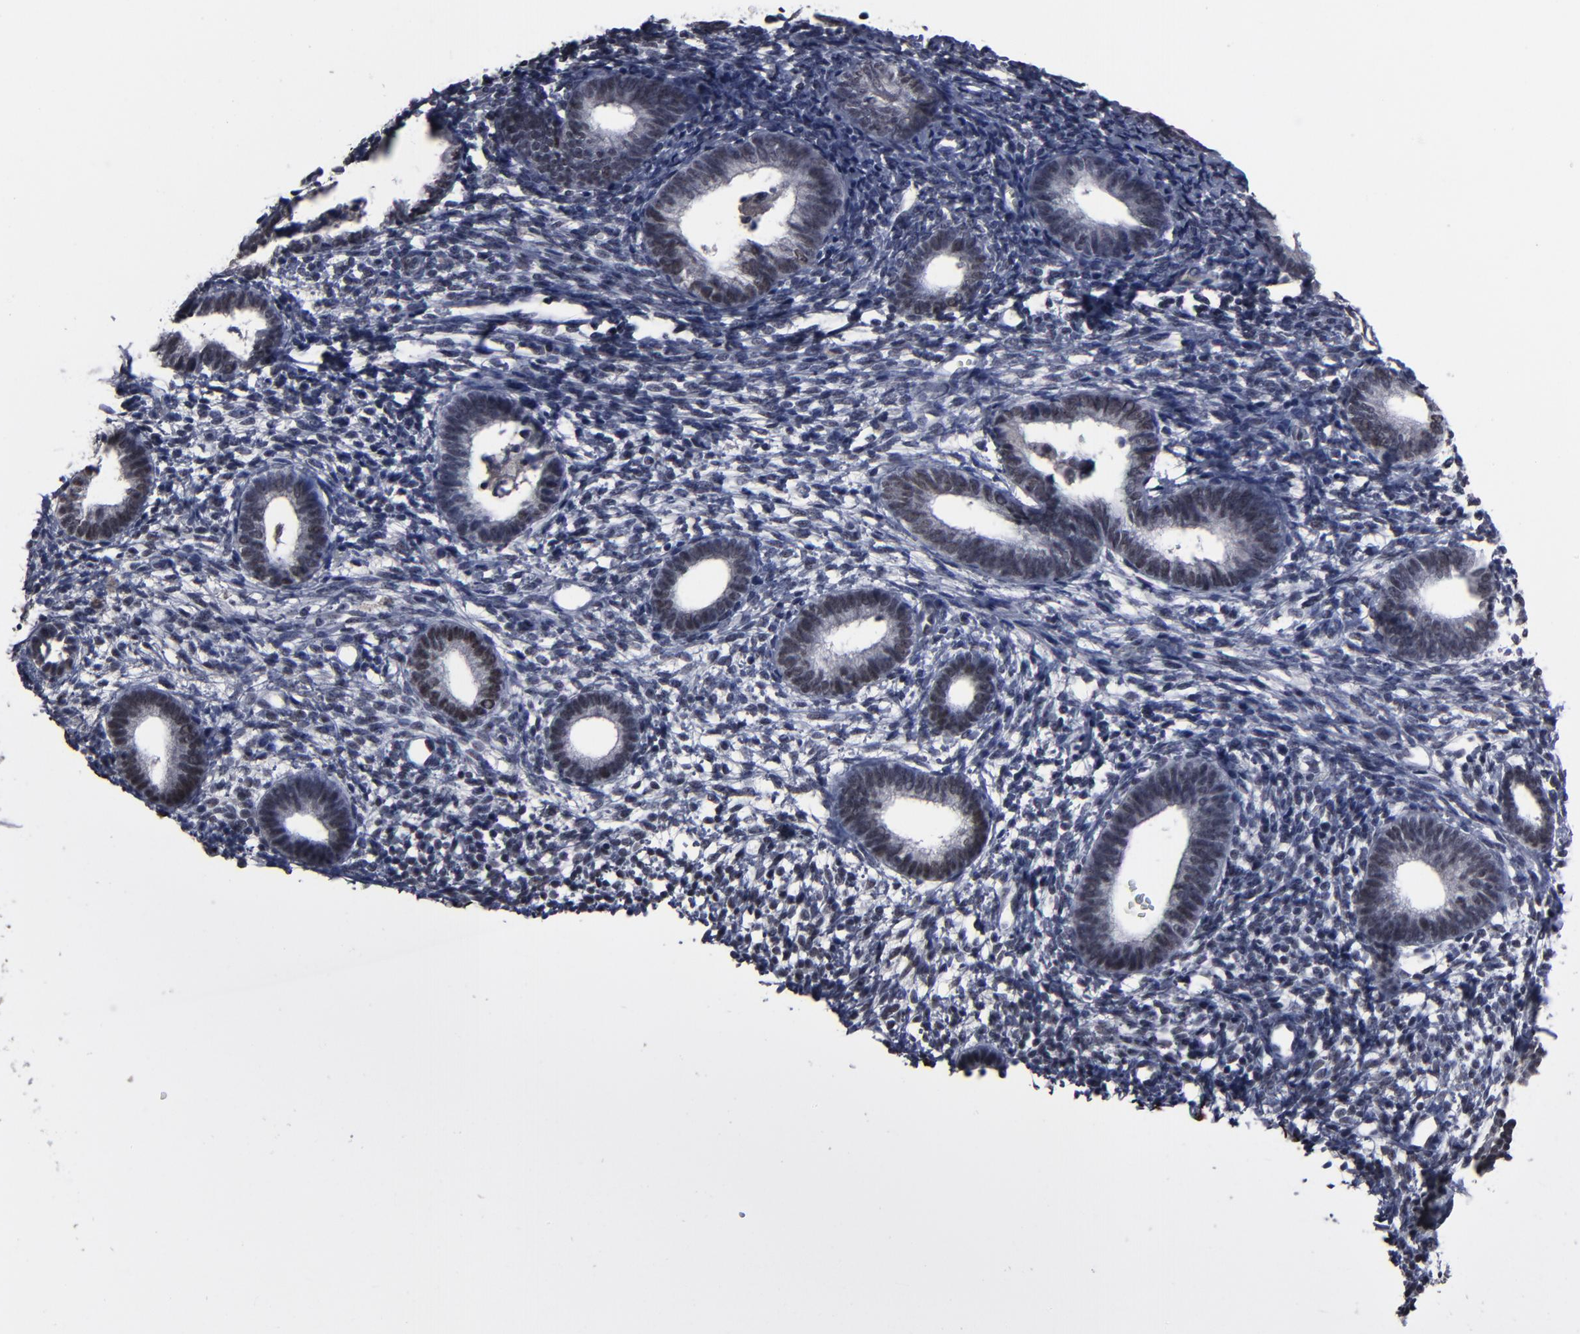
{"staining": {"intensity": "negative", "quantity": "none", "location": "none"}, "tissue": "endometrium", "cell_type": "Cells in endometrial stroma", "image_type": "normal", "snomed": [{"axis": "morphology", "description": "Normal tissue, NOS"}, {"axis": "topography", "description": "Smooth muscle"}, {"axis": "topography", "description": "Endometrium"}], "caption": "High magnification brightfield microscopy of benign endometrium stained with DAB (3,3'-diaminobenzidine) (brown) and counterstained with hematoxylin (blue): cells in endometrial stroma show no significant expression. (IHC, brightfield microscopy, high magnification).", "gene": "SSRP1", "patient": {"sex": "female", "age": 57}}